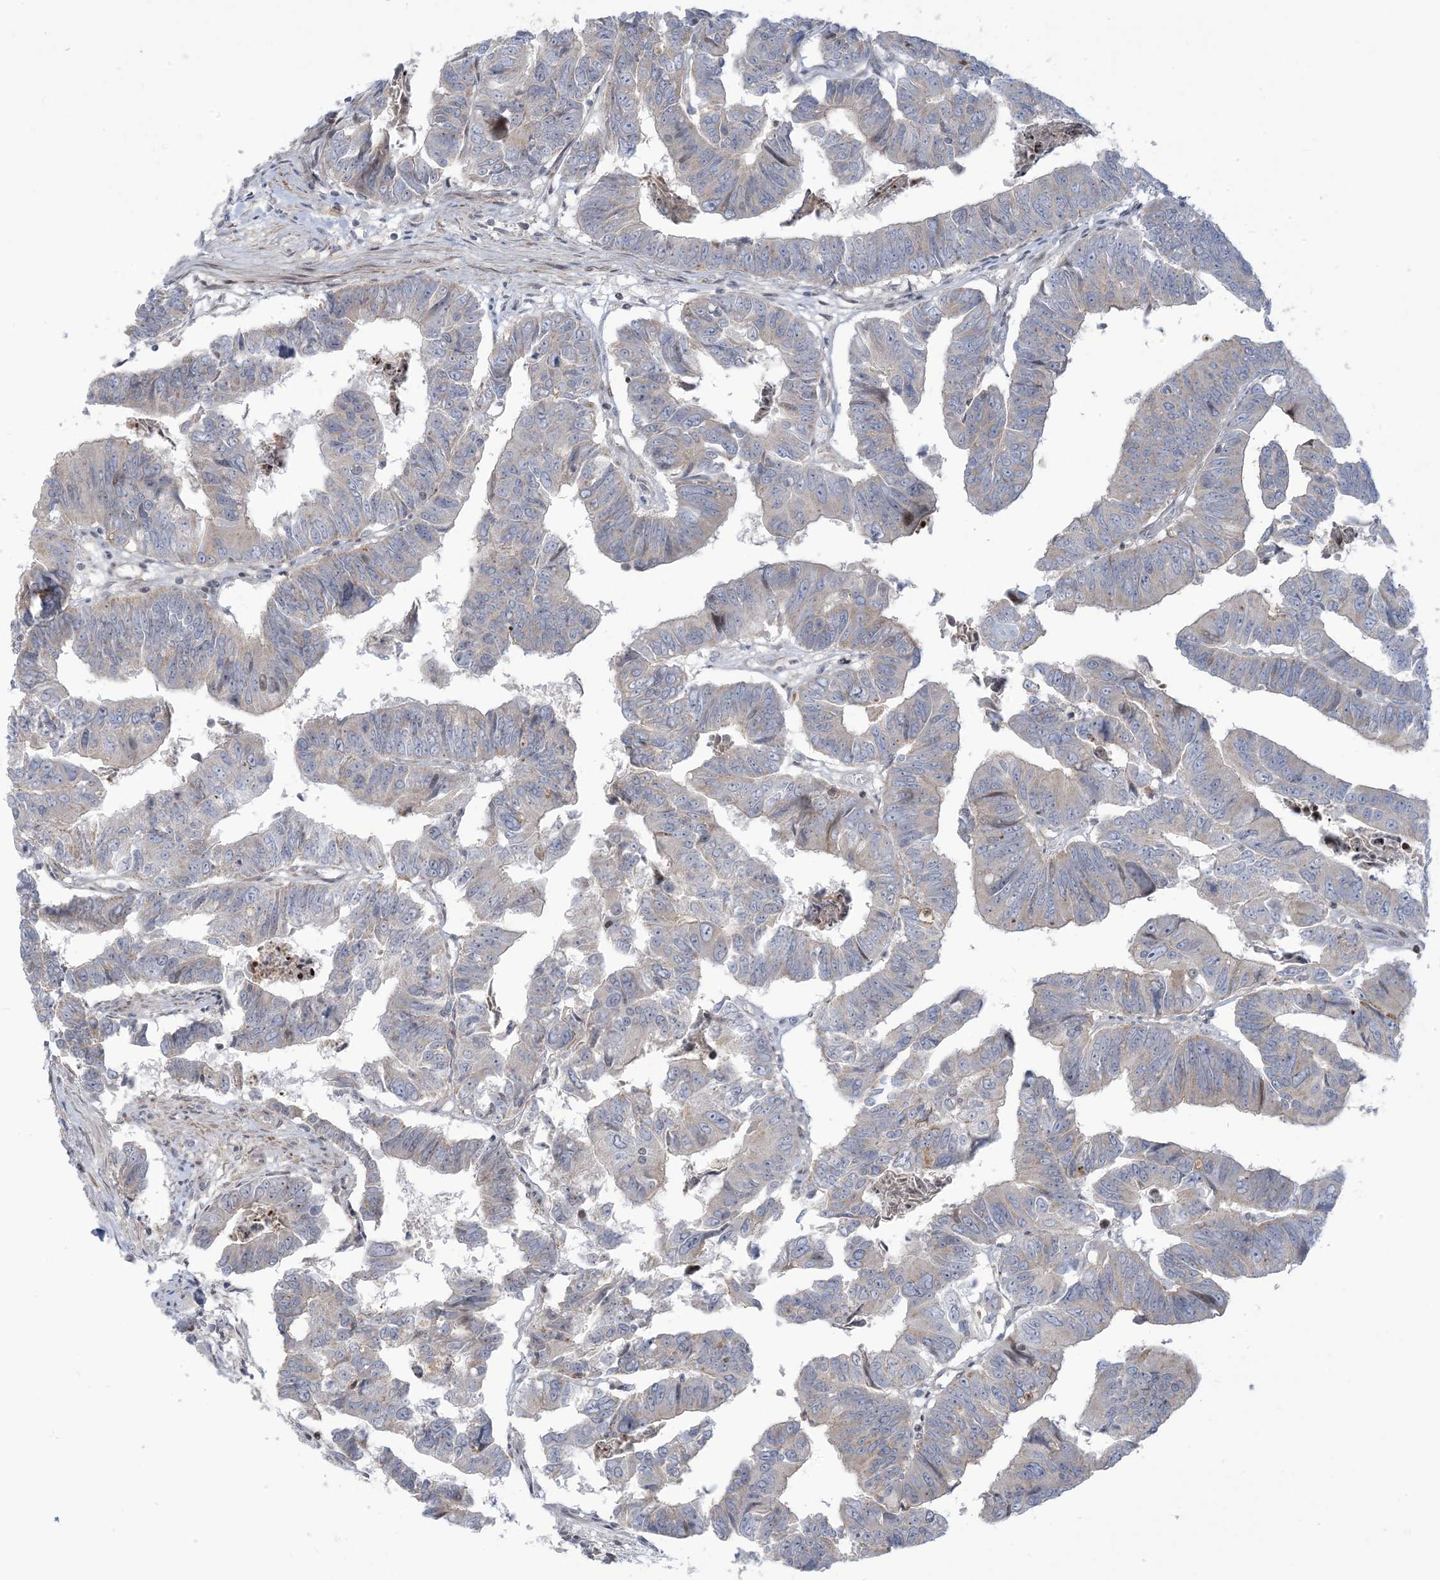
{"staining": {"intensity": "negative", "quantity": "none", "location": "none"}, "tissue": "colorectal cancer", "cell_type": "Tumor cells", "image_type": "cancer", "snomed": [{"axis": "morphology", "description": "Adenocarcinoma, NOS"}, {"axis": "topography", "description": "Rectum"}], "caption": "Immunohistochemistry (IHC) image of adenocarcinoma (colorectal) stained for a protein (brown), which shows no positivity in tumor cells.", "gene": "AFTPH", "patient": {"sex": "female", "age": 65}}